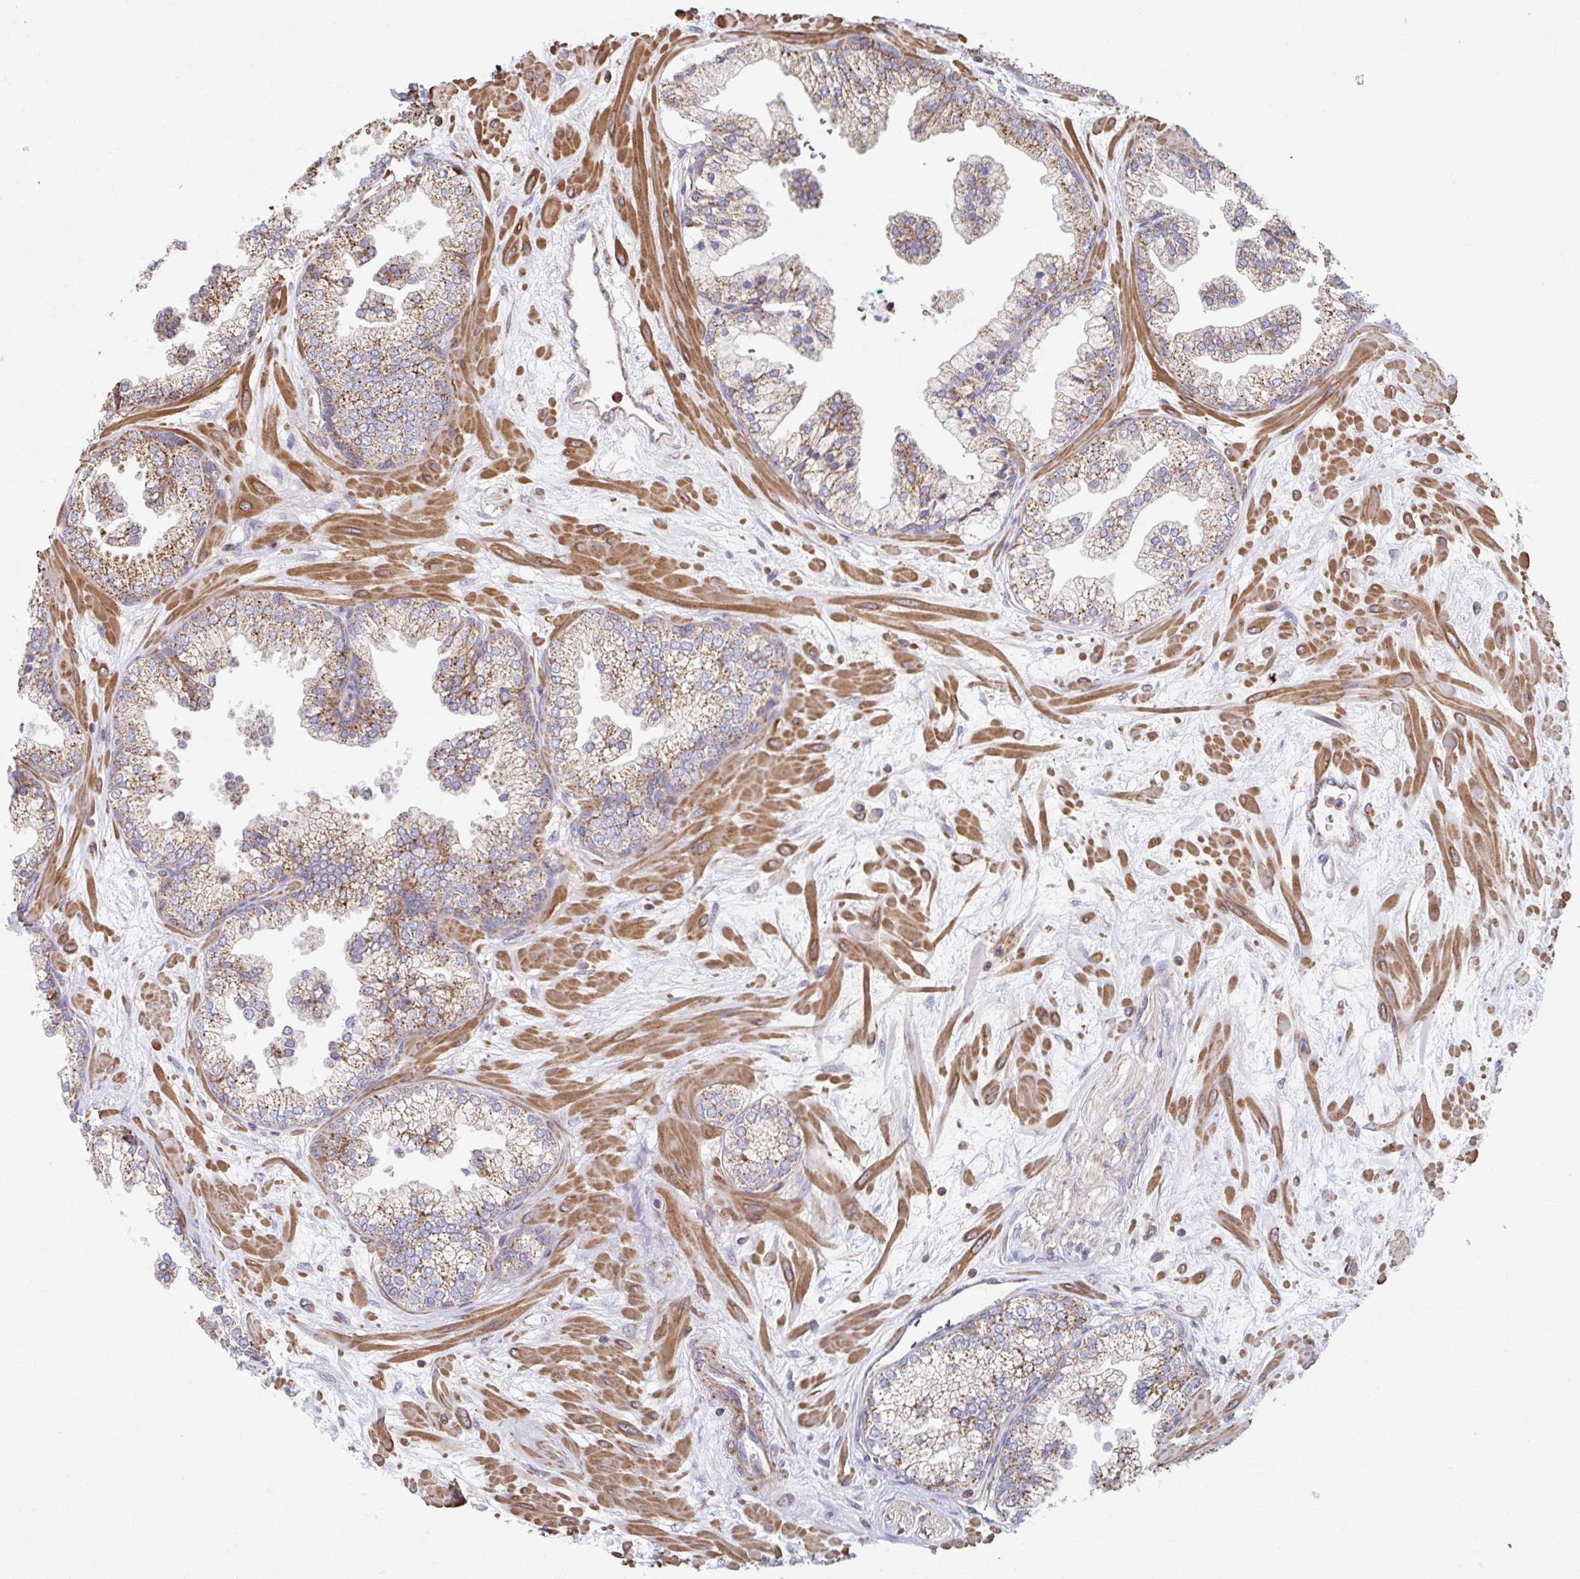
{"staining": {"intensity": "moderate", "quantity": ">75%", "location": "cytoplasmic/membranous"}, "tissue": "prostate", "cell_type": "Glandular cells", "image_type": "normal", "snomed": [{"axis": "morphology", "description": "Normal tissue, NOS"}, {"axis": "topography", "description": "Prostate"}, {"axis": "topography", "description": "Peripheral nerve tissue"}], "caption": "Moderate cytoplasmic/membranous staining for a protein is seen in about >75% of glandular cells of unremarkable prostate using immunohistochemistry.", "gene": "KLHL34", "patient": {"sex": "male", "age": 61}}